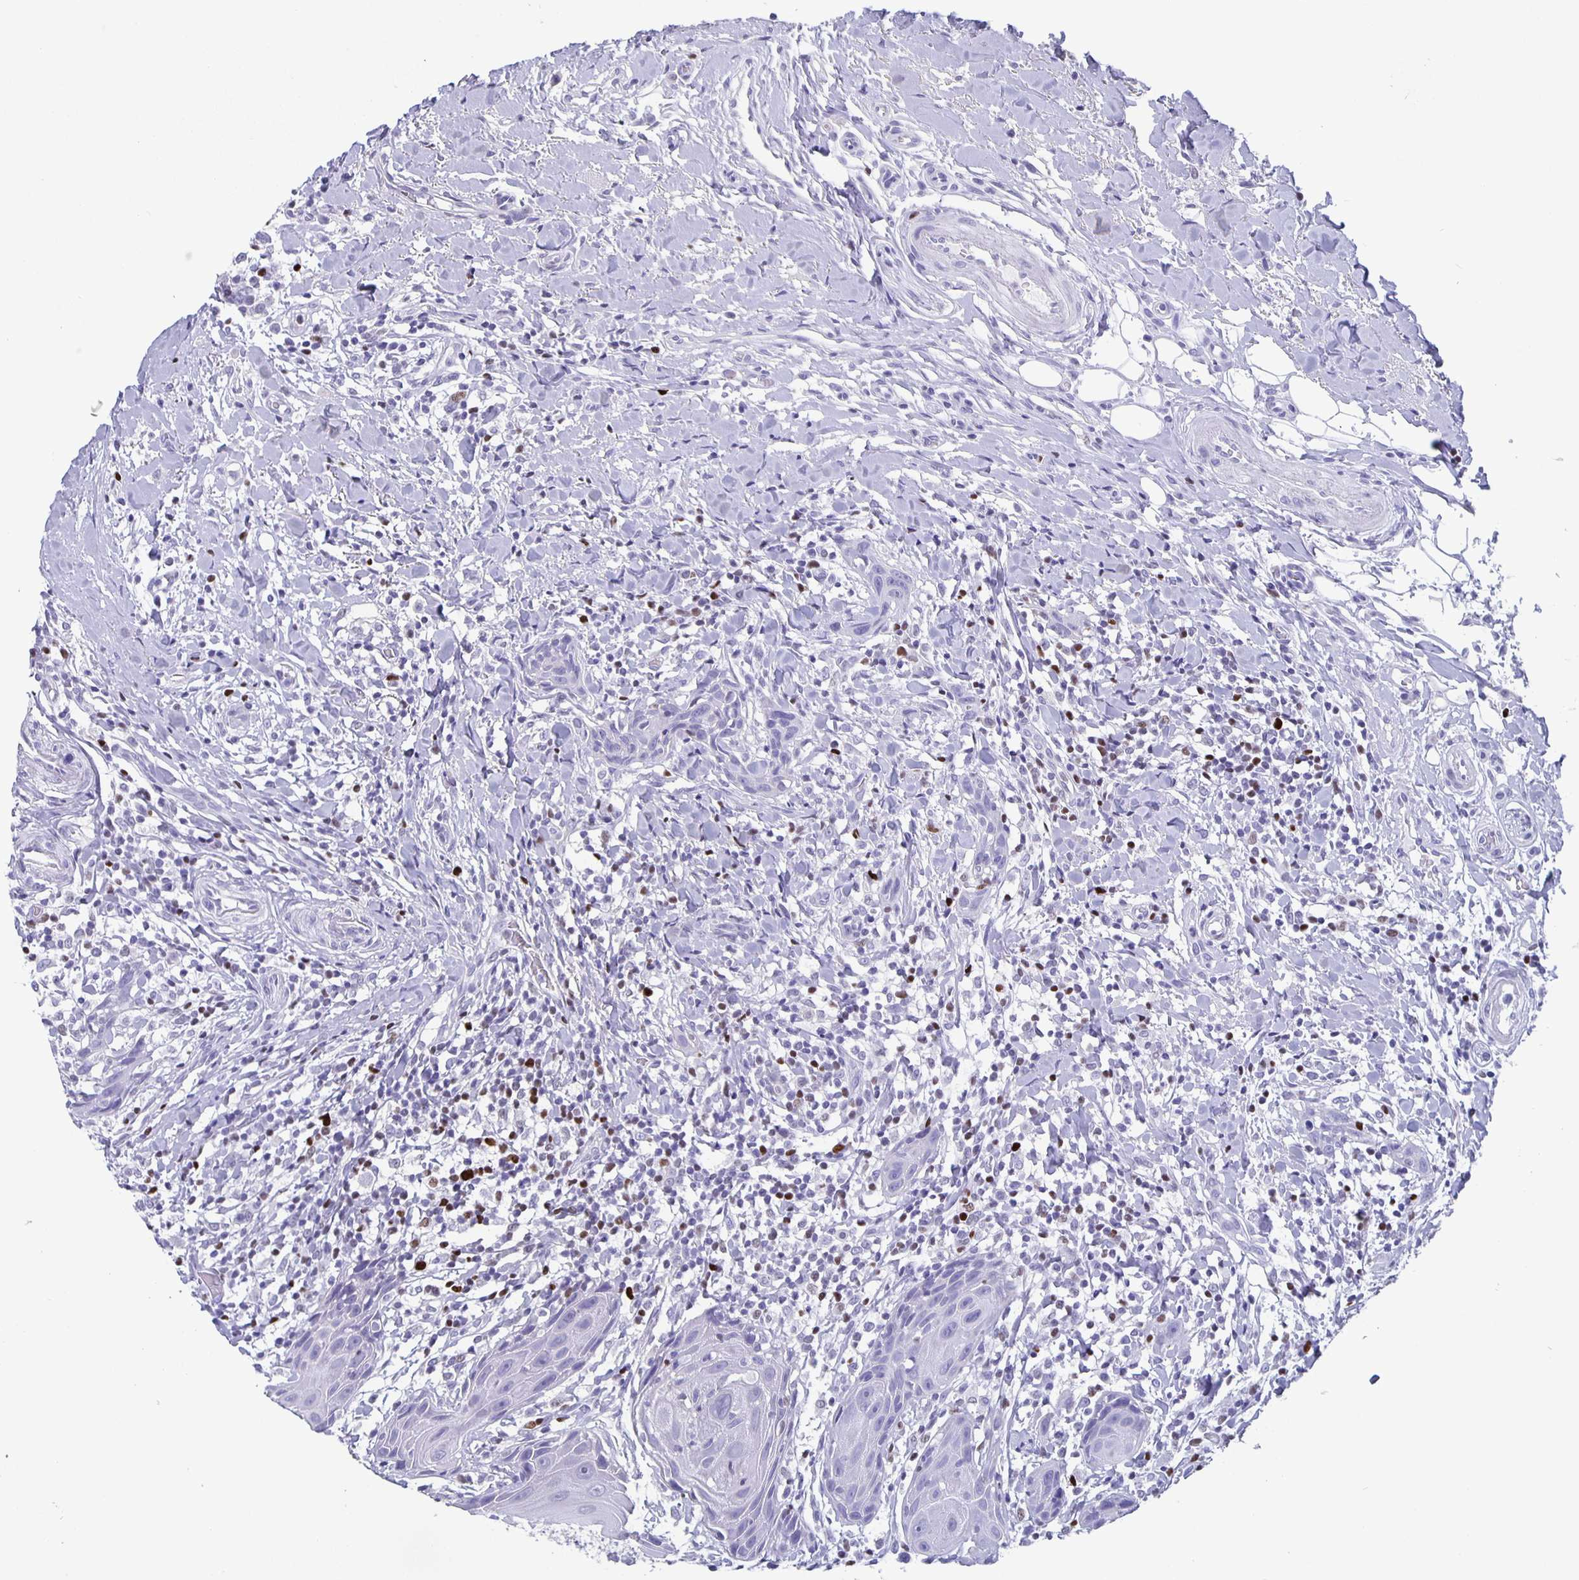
{"staining": {"intensity": "negative", "quantity": "none", "location": "none"}, "tissue": "head and neck cancer", "cell_type": "Tumor cells", "image_type": "cancer", "snomed": [{"axis": "morphology", "description": "Squamous cell carcinoma, NOS"}, {"axis": "topography", "description": "Oral tissue"}, {"axis": "topography", "description": "Head-Neck"}], "caption": "The image demonstrates no staining of tumor cells in head and neck cancer.", "gene": "SATB2", "patient": {"sex": "male", "age": 49}}